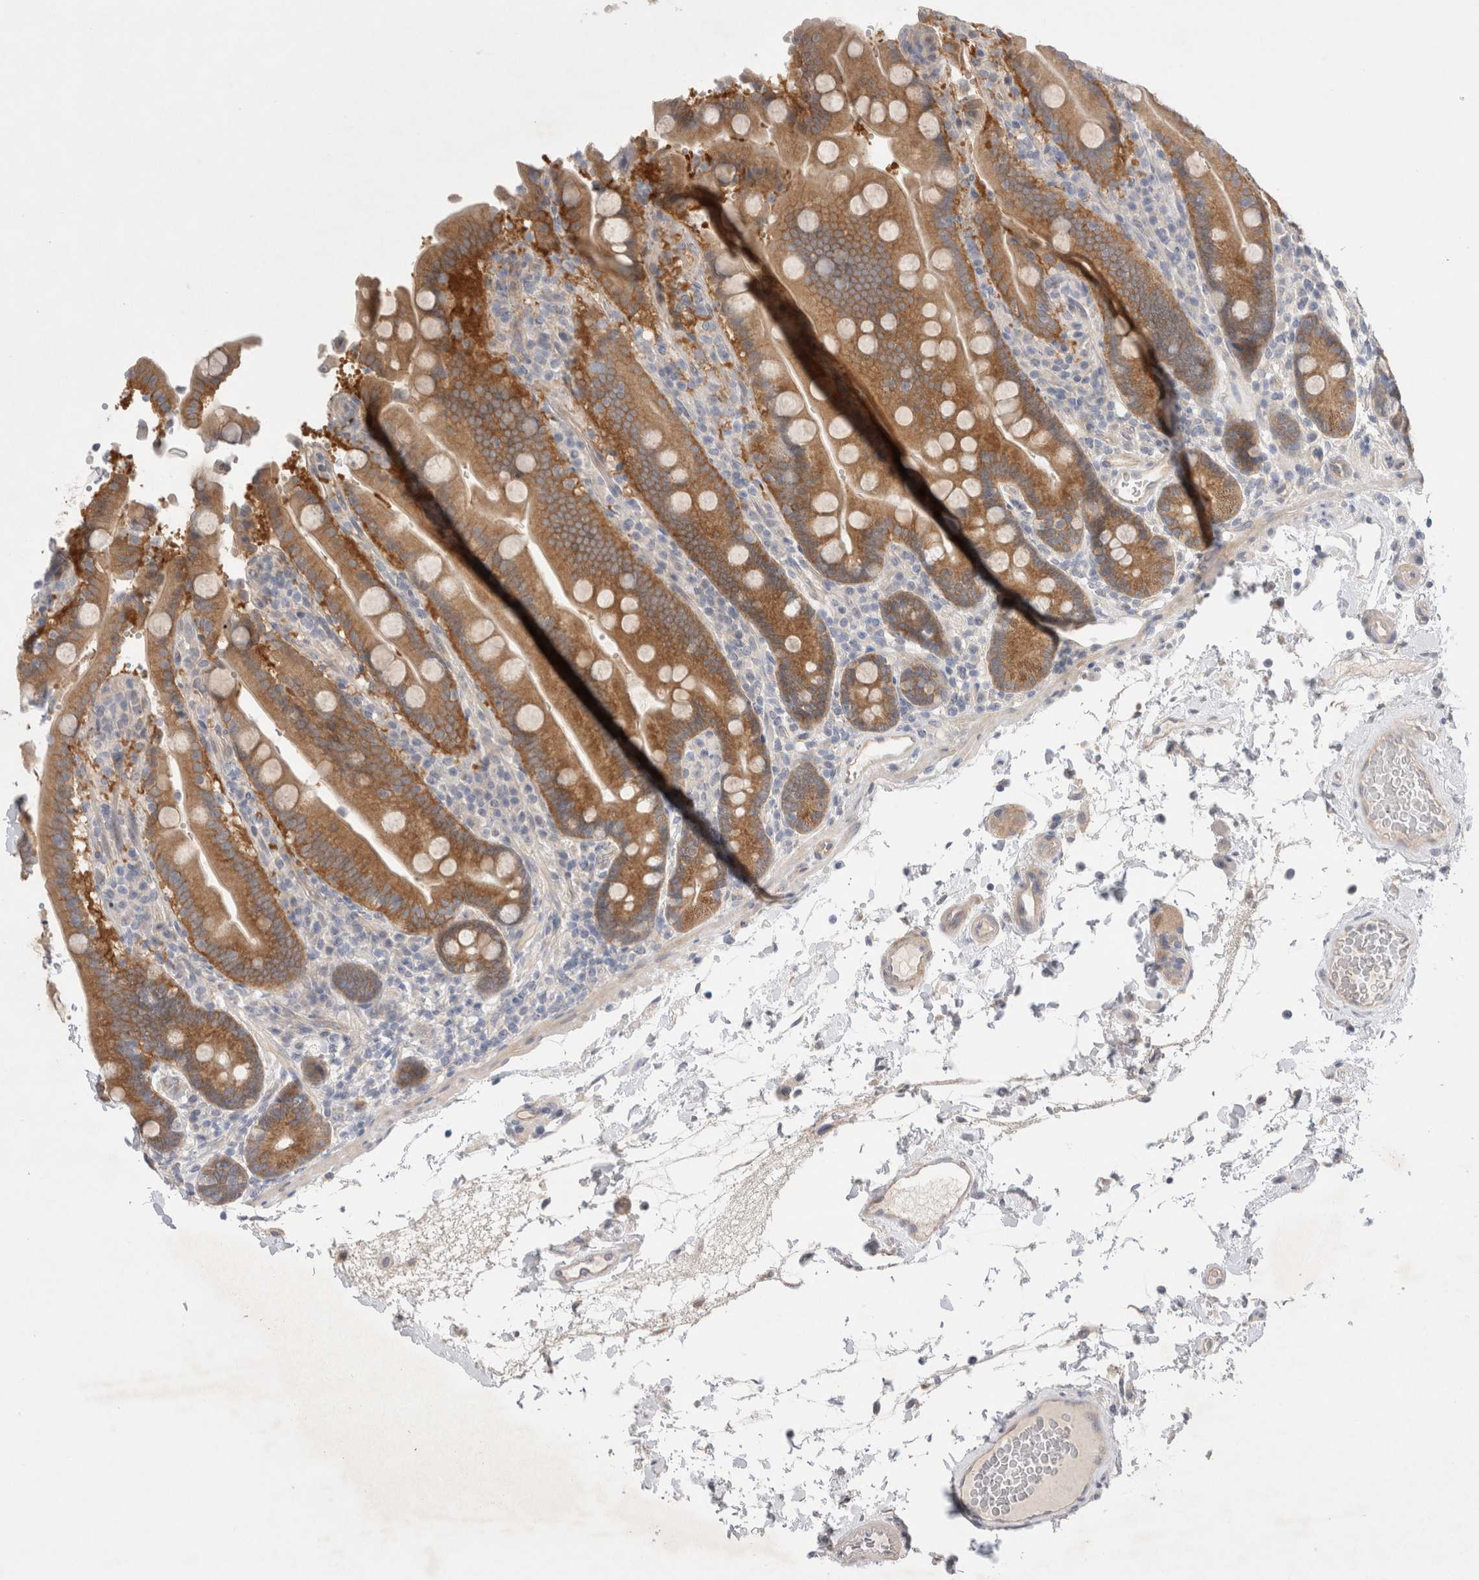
{"staining": {"intensity": "moderate", "quantity": ">75%", "location": "cytoplasmic/membranous"}, "tissue": "duodenum", "cell_type": "Glandular cells", "image_type": "normal", "snomed": [{"axis": "morphology", "description": "Normal tissue, NOS"}, {"axis": "topography", "description": "Small intestine, NOS"}], "caption": "The immunohistochemical stain shows moderate cytoplasmic/membranous expression in glandular cells of normal duodenum. The staining was performed using DAB, with brown indicating positive protein expression. Nuclei are stained blue with hematoxylin.", "gene": "WIPF2", "patient": {"sex": "female", "age": 71}}